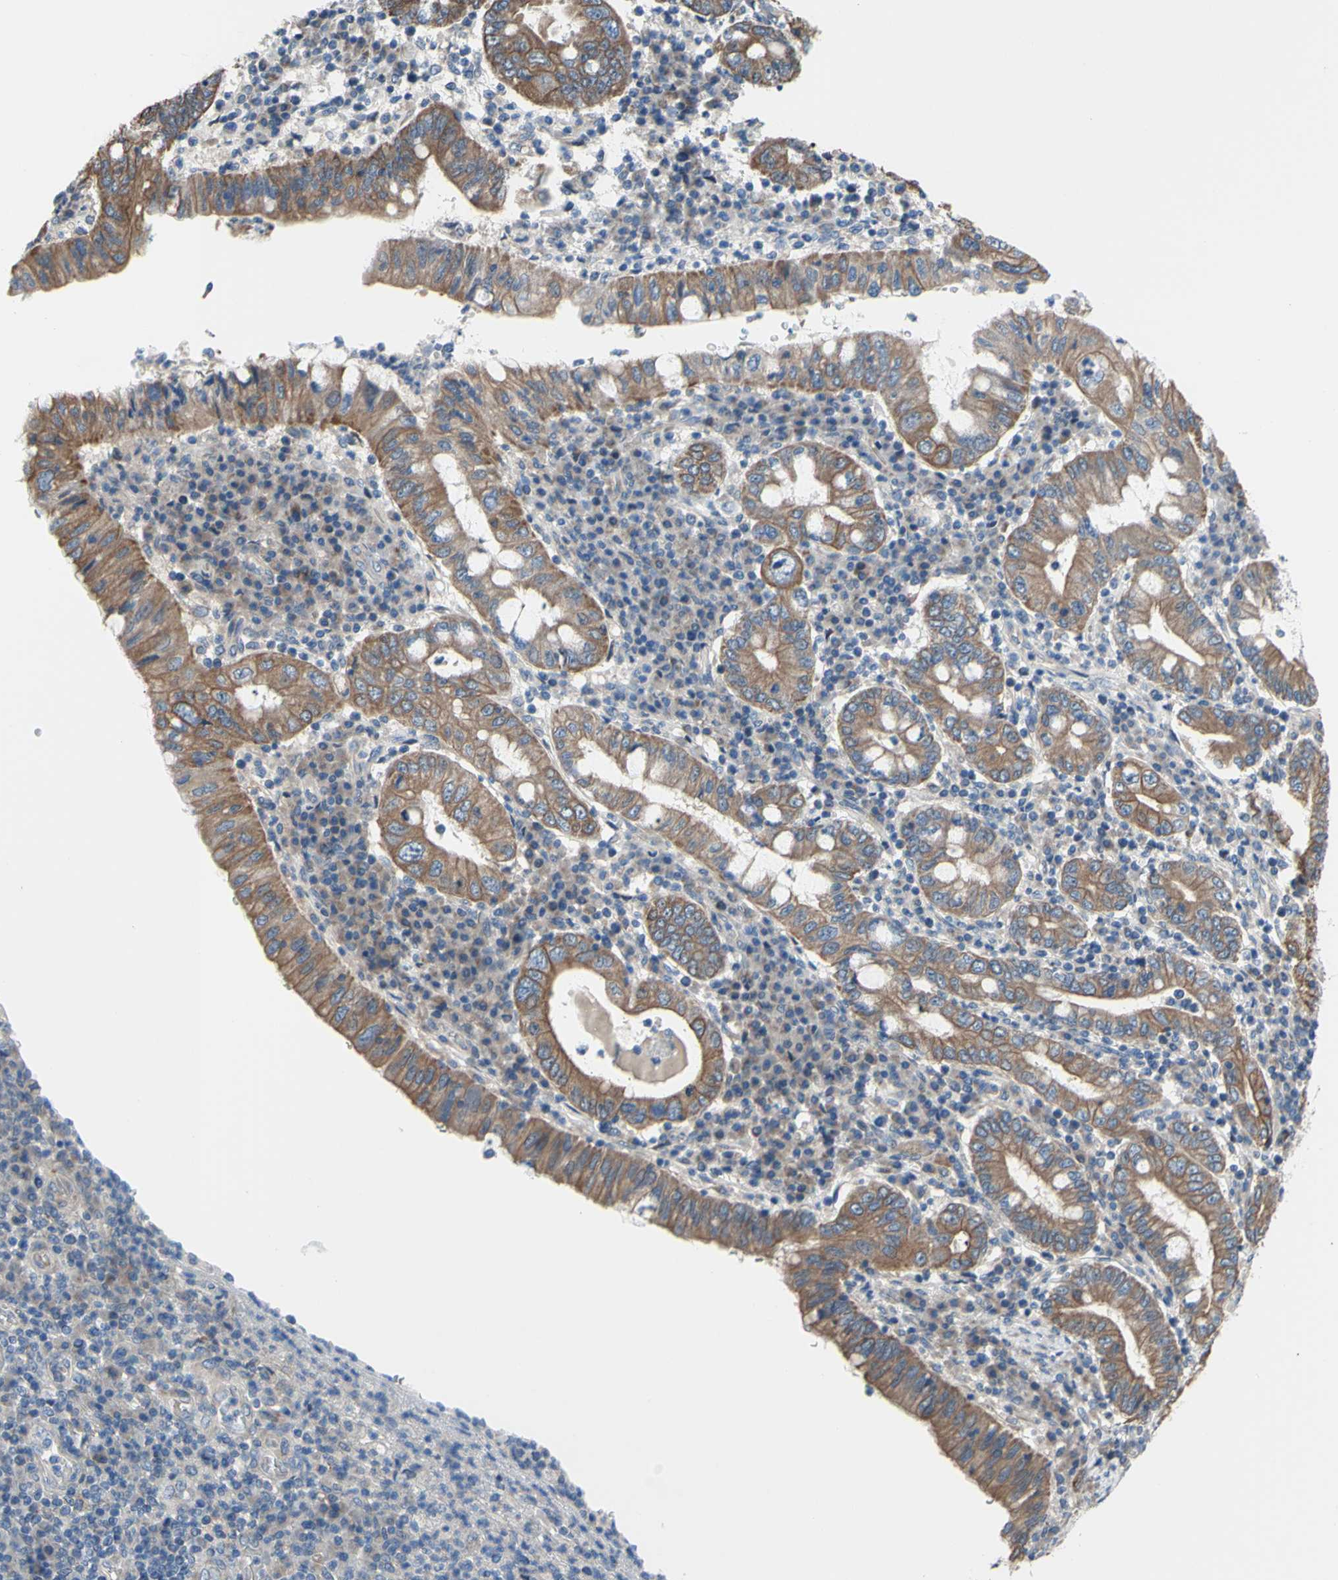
{"staining": {"intensity": "moderate", "quantity": ">75%", "location": "cytoplasmic/membranous"}, "tissue": "stomach cancer", "cell_type": "Tumor cells", "image_type": "cancer", "snomed": [{"axis": "morphology", "description": "Normal tissue, NOS"}, {"axis": "morphology", "description": "Adenocarcinoma, NOS"}, {"axis": "topography", "description": "Esophagus"}, {"axis": "topography", "description": "Stomach, upper"}, {"axis": "topography", "description": "Peripheral nerve tissue"}], "caption": "Immunohistochemical staining of human stomach cancer displays moderate cytoplasmic/membranous protein positivity in about >75% of tumor cells.", "gene": "GRAMD2B", "patient": {"sex": "male", "age": 62}}